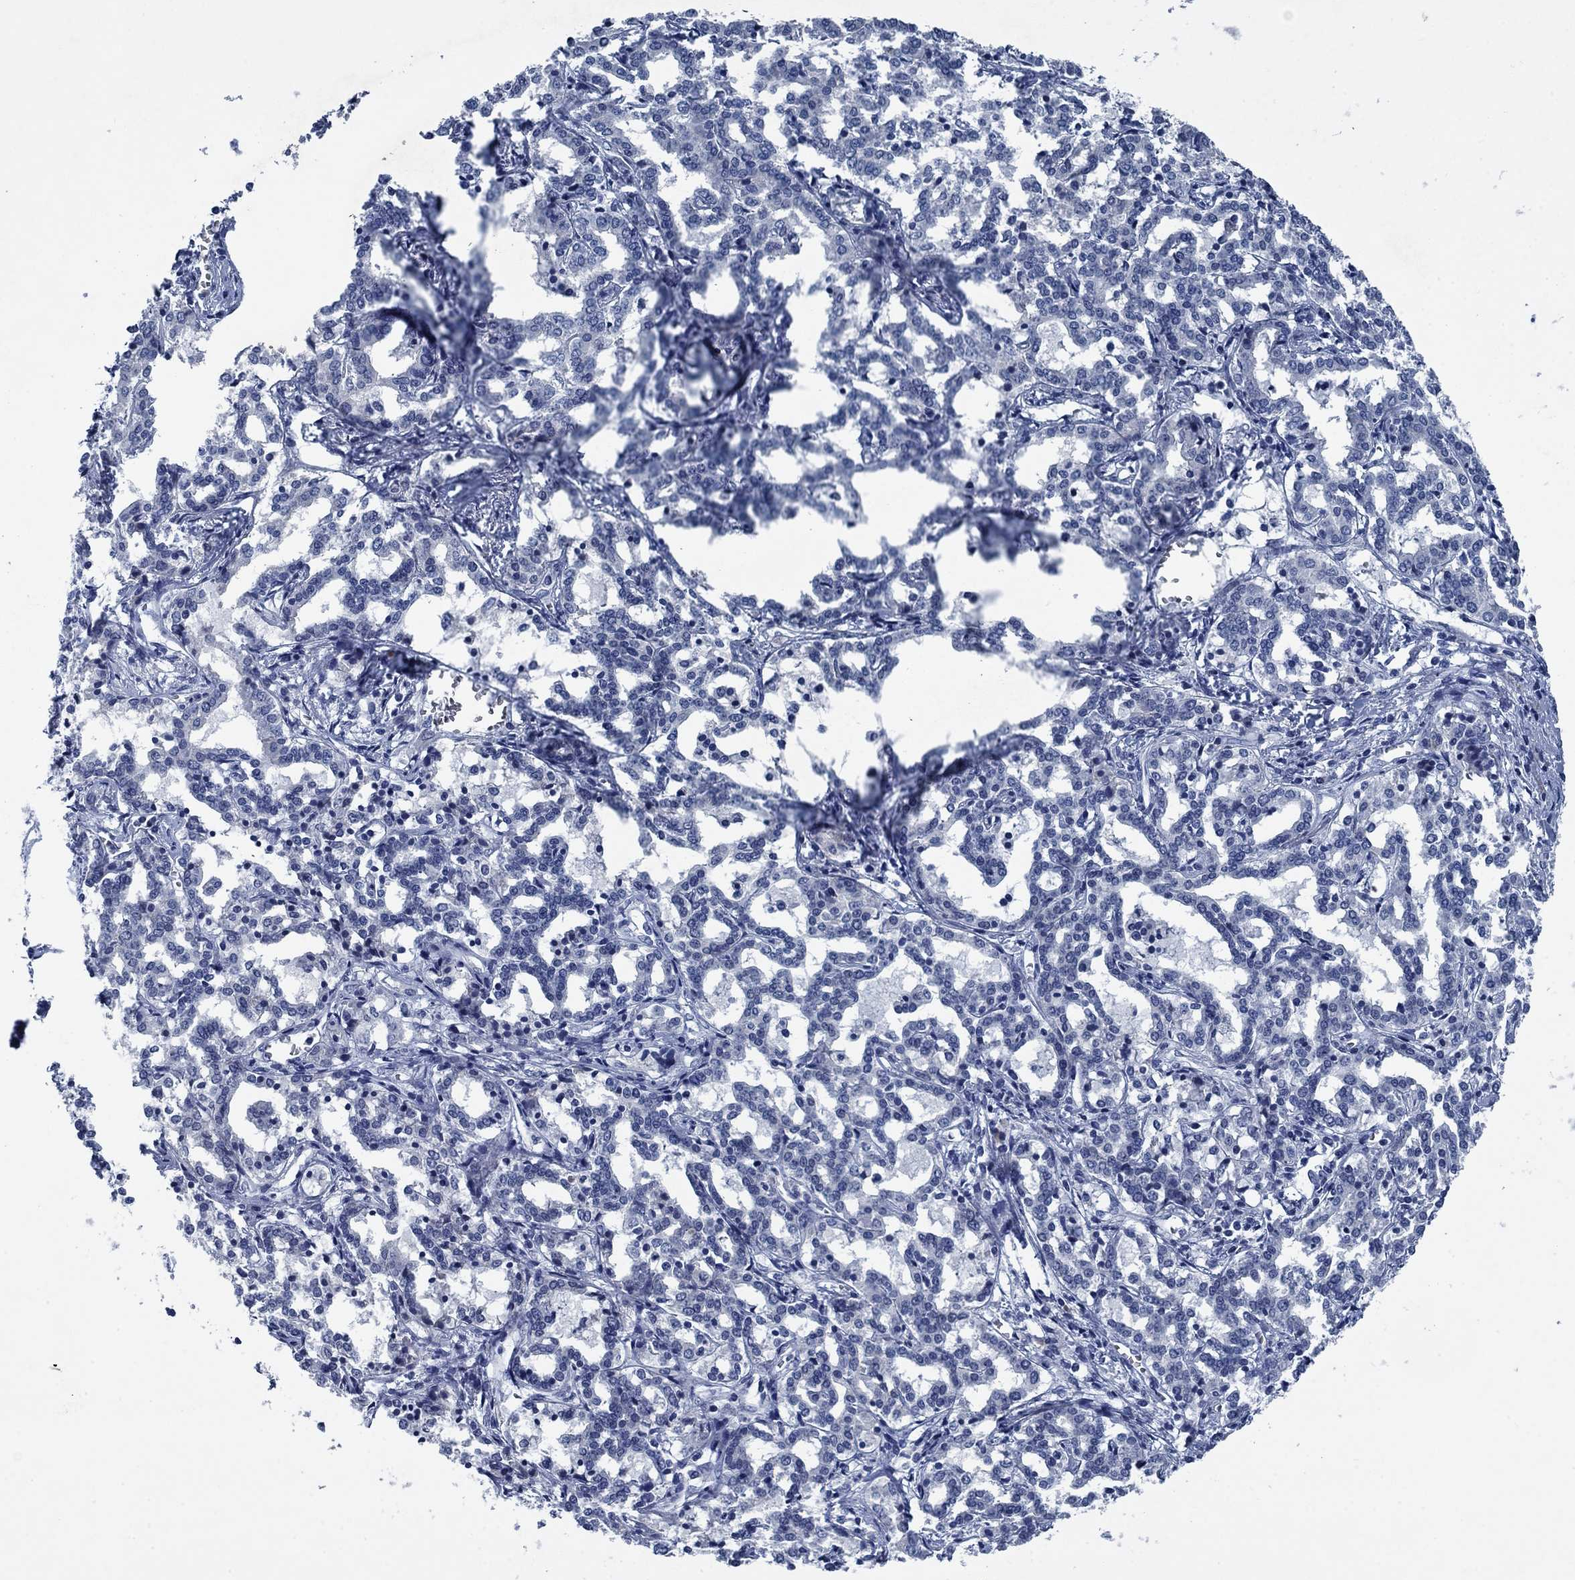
{"staining": {"intensity": "negative", "quantity": "none", "location": "none"}, "tissue": "liver cancer", "cell_type": "Tumor cells", "image_type": "cancer", "snomed": [{"axis": "morphology", "description": "Cholangiocarcinoma"}, {"axis": "topography", "description": "Liver"}], "caption": "DAB (3,3'-diaminobenzidine) immunohistochemical staining of human liver cancer (cholangiocarcinoma) exhibits no significant expression in tumor cells.", "gene": "PNMA8A", "patient": {"sex": "female", "age": 47}}